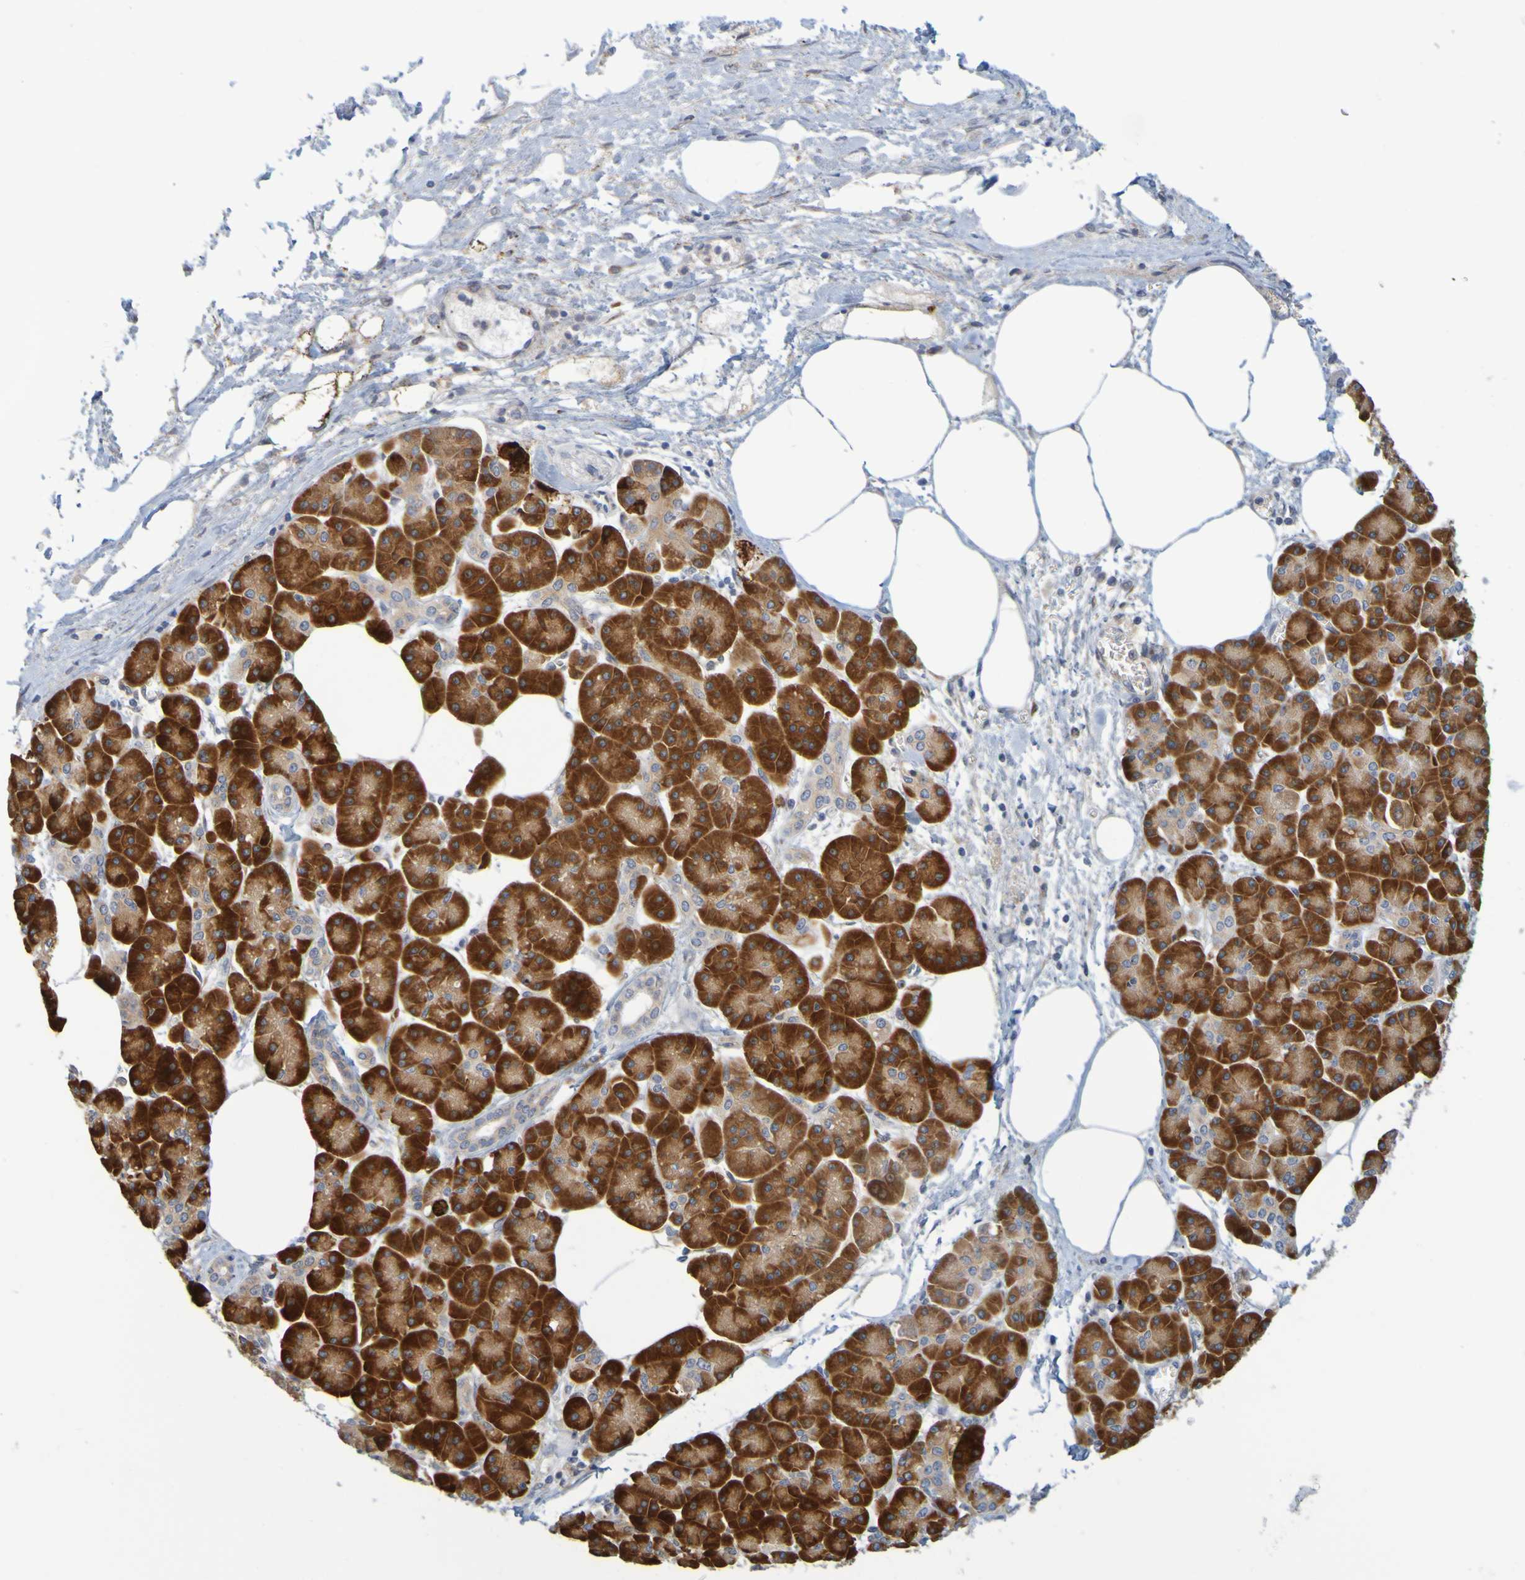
{"staining": {"intensity": "moderate", "quantity": ">75%", "location": "cytoplasmic/membranous"}, "tissue": "pancreatic cancer", "cell_type": "Tumor cells", "image_type": "cancer", "snomed": [{"axis": "morphology", "description": "Adenocarcinoma, NOS"}, {"axis": "topography", "description": "Pancreas"}], "caption": "Approximately >75% of tumor cells in human pancreatic cancer exhibit moderate cytoplasmic/membranous protein positivity as visualized by brown immunohistochemical staining.", "gene": "SIL1", "patient": {"sex": "female", "age": 70}}